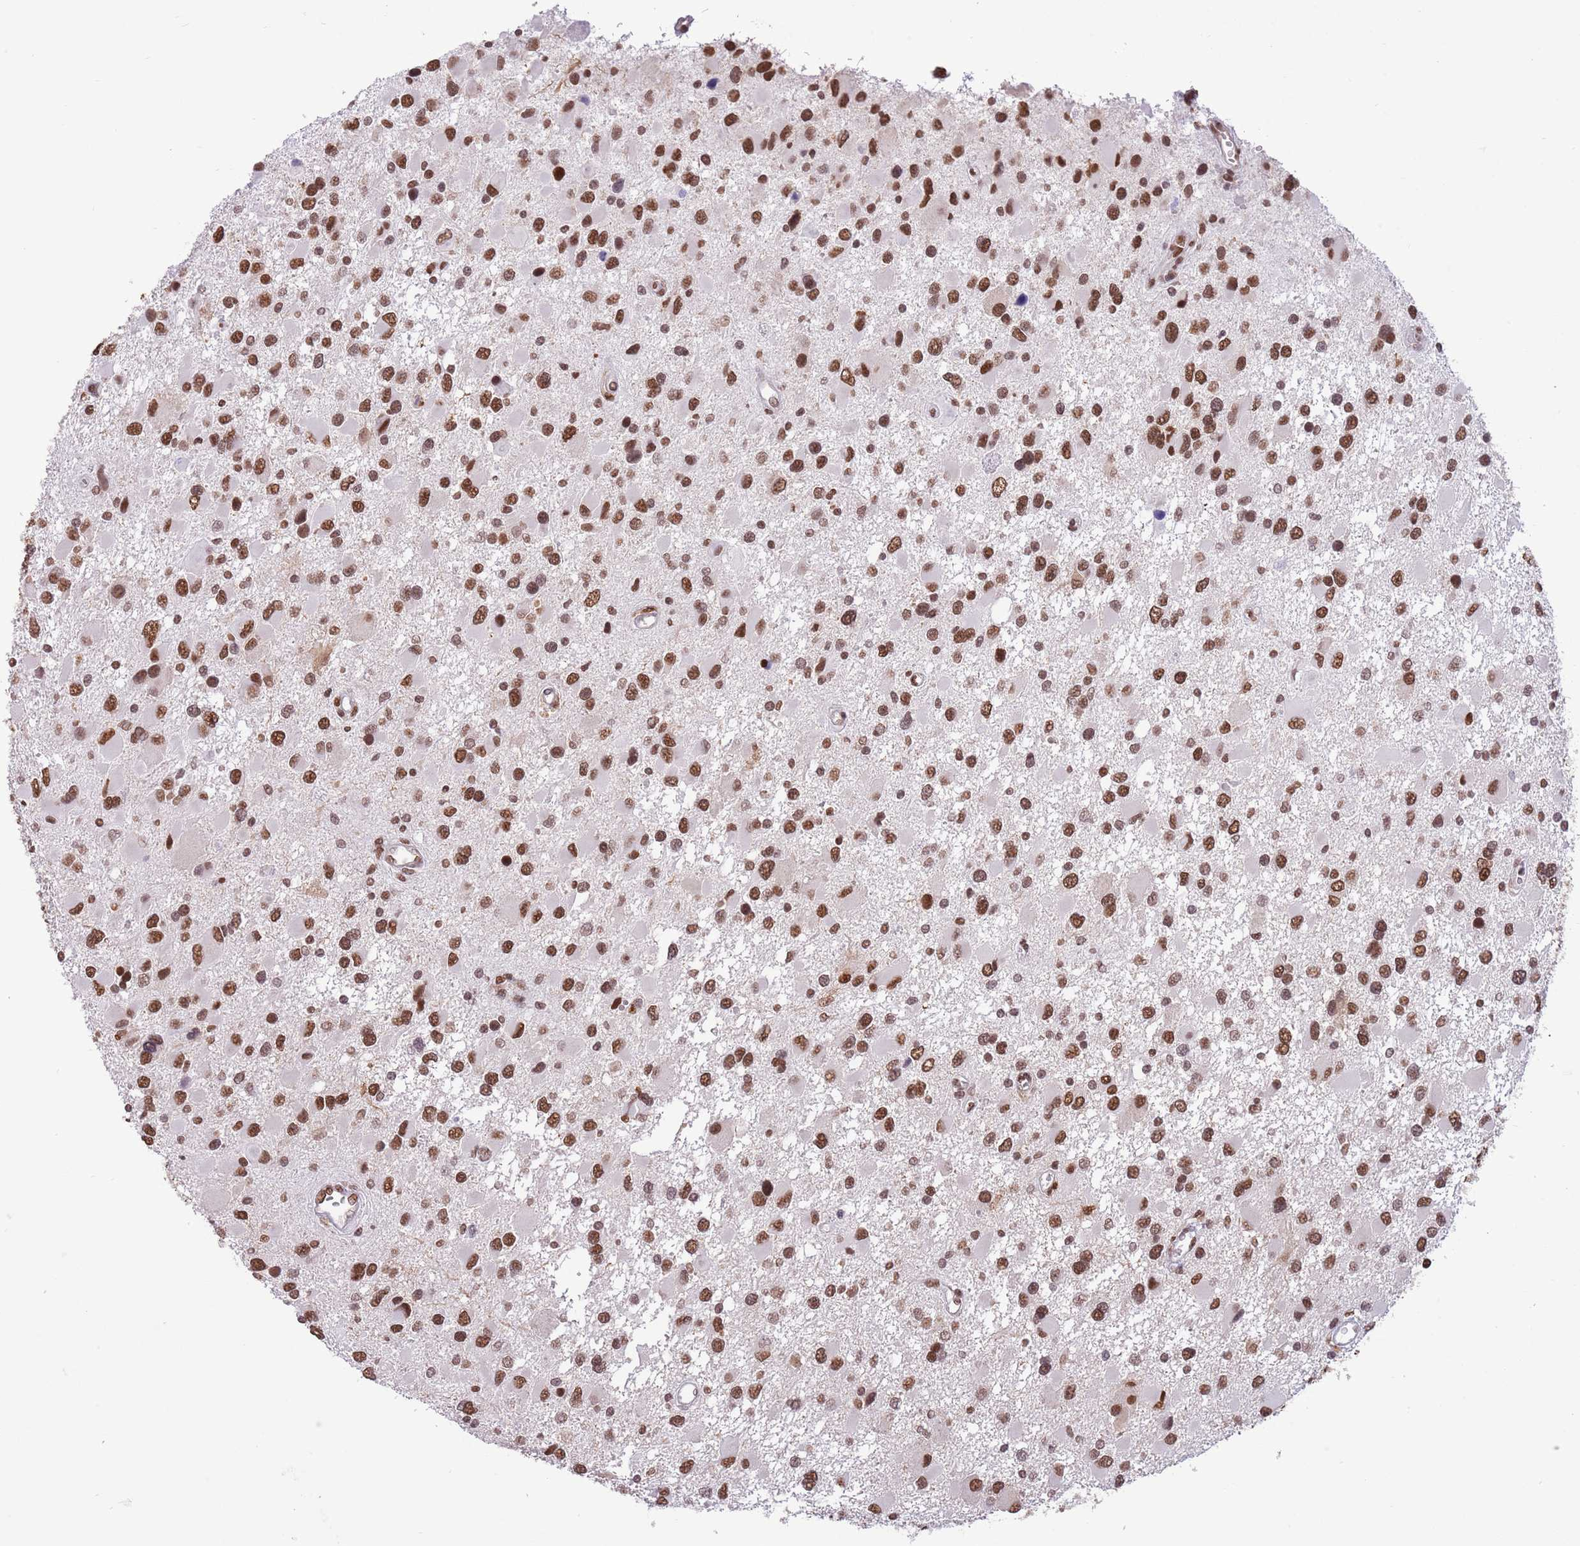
{"staining": {"intensity": "strong", "quantity": ">75%", "location": "nuclear"}, "tissue": "glioma", "cell_type": "Tumor cells", "image_type": "cancer", "snomed": [{"axis": "morphology", "description": "Glioma, malignant, High grade"}, {"axis": "topography", "description": "Brain"}], "caption": "A high amount of strong nuclear expression is appreciated in about >75% of tumor cells in glioma tissue. Immunohistochemistry (ihc) stains the protein of interest in brown and the nuclei are stained blue.", "gene": "TRIM32", "patient": {"sex": "male", "age": 53}}